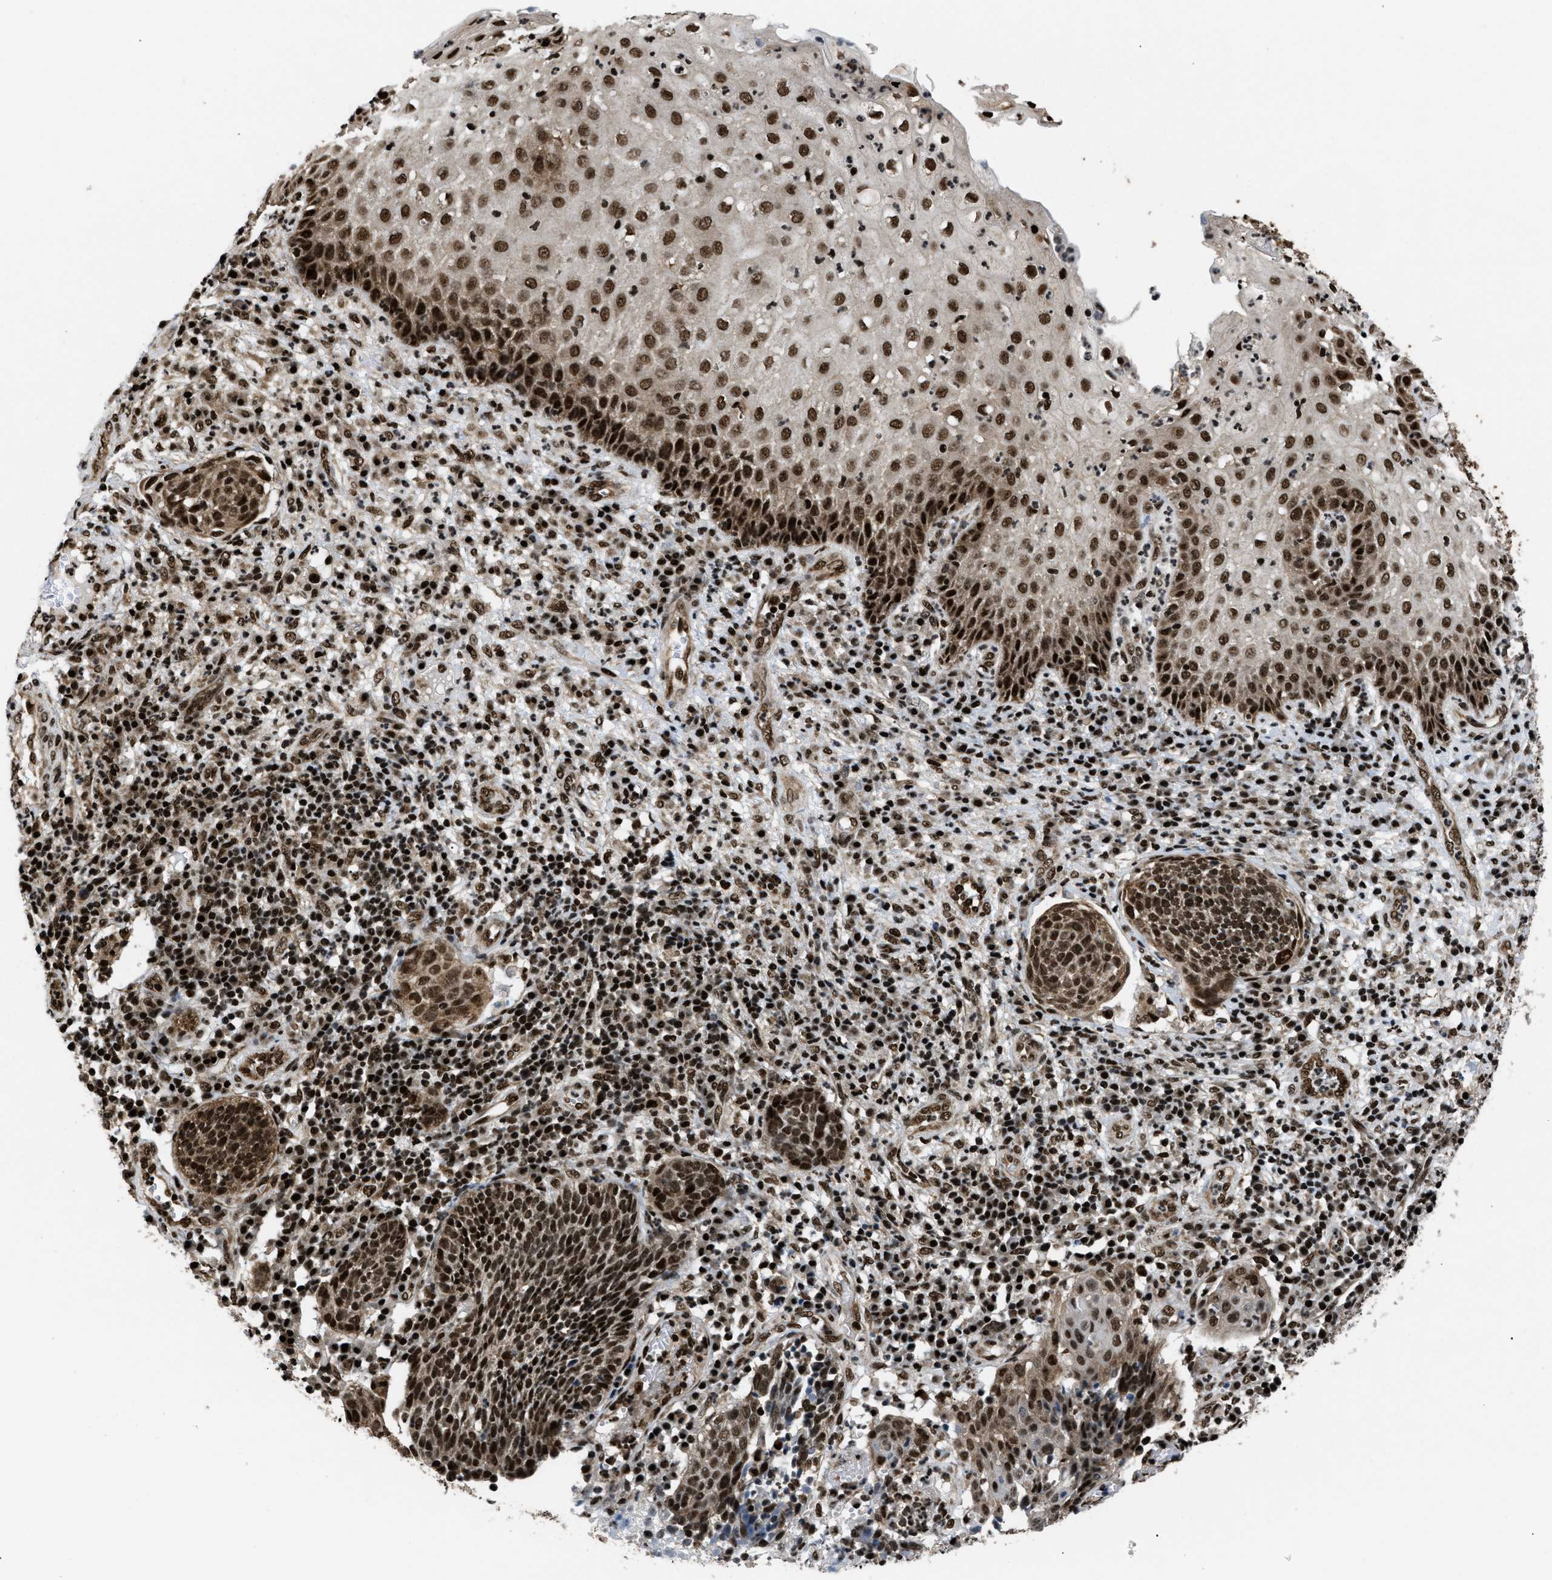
{"staining": {"intensity": "strong", "quantity": ">75%", "location": "cytoplasmic/membranous,nuclear"}, "tissue": "cervical cancer", "cell_type": "Tumor cells", "image_type": "cancer", "snomed": [{"axis": "morphology", "description": "Squamous cell carcinoma, NOS"}, {"axis": "topography", "description": "Cervix"}], "caption": "This micrograph shows IHC staining of cervical cancer (squamous cell carcinoma), with high strong cytoplasmic/membranous and nuclear expression in about >75% of tumor cells.", "gene": "RBM5", "patient": {"sex": "female", "age": 34}}